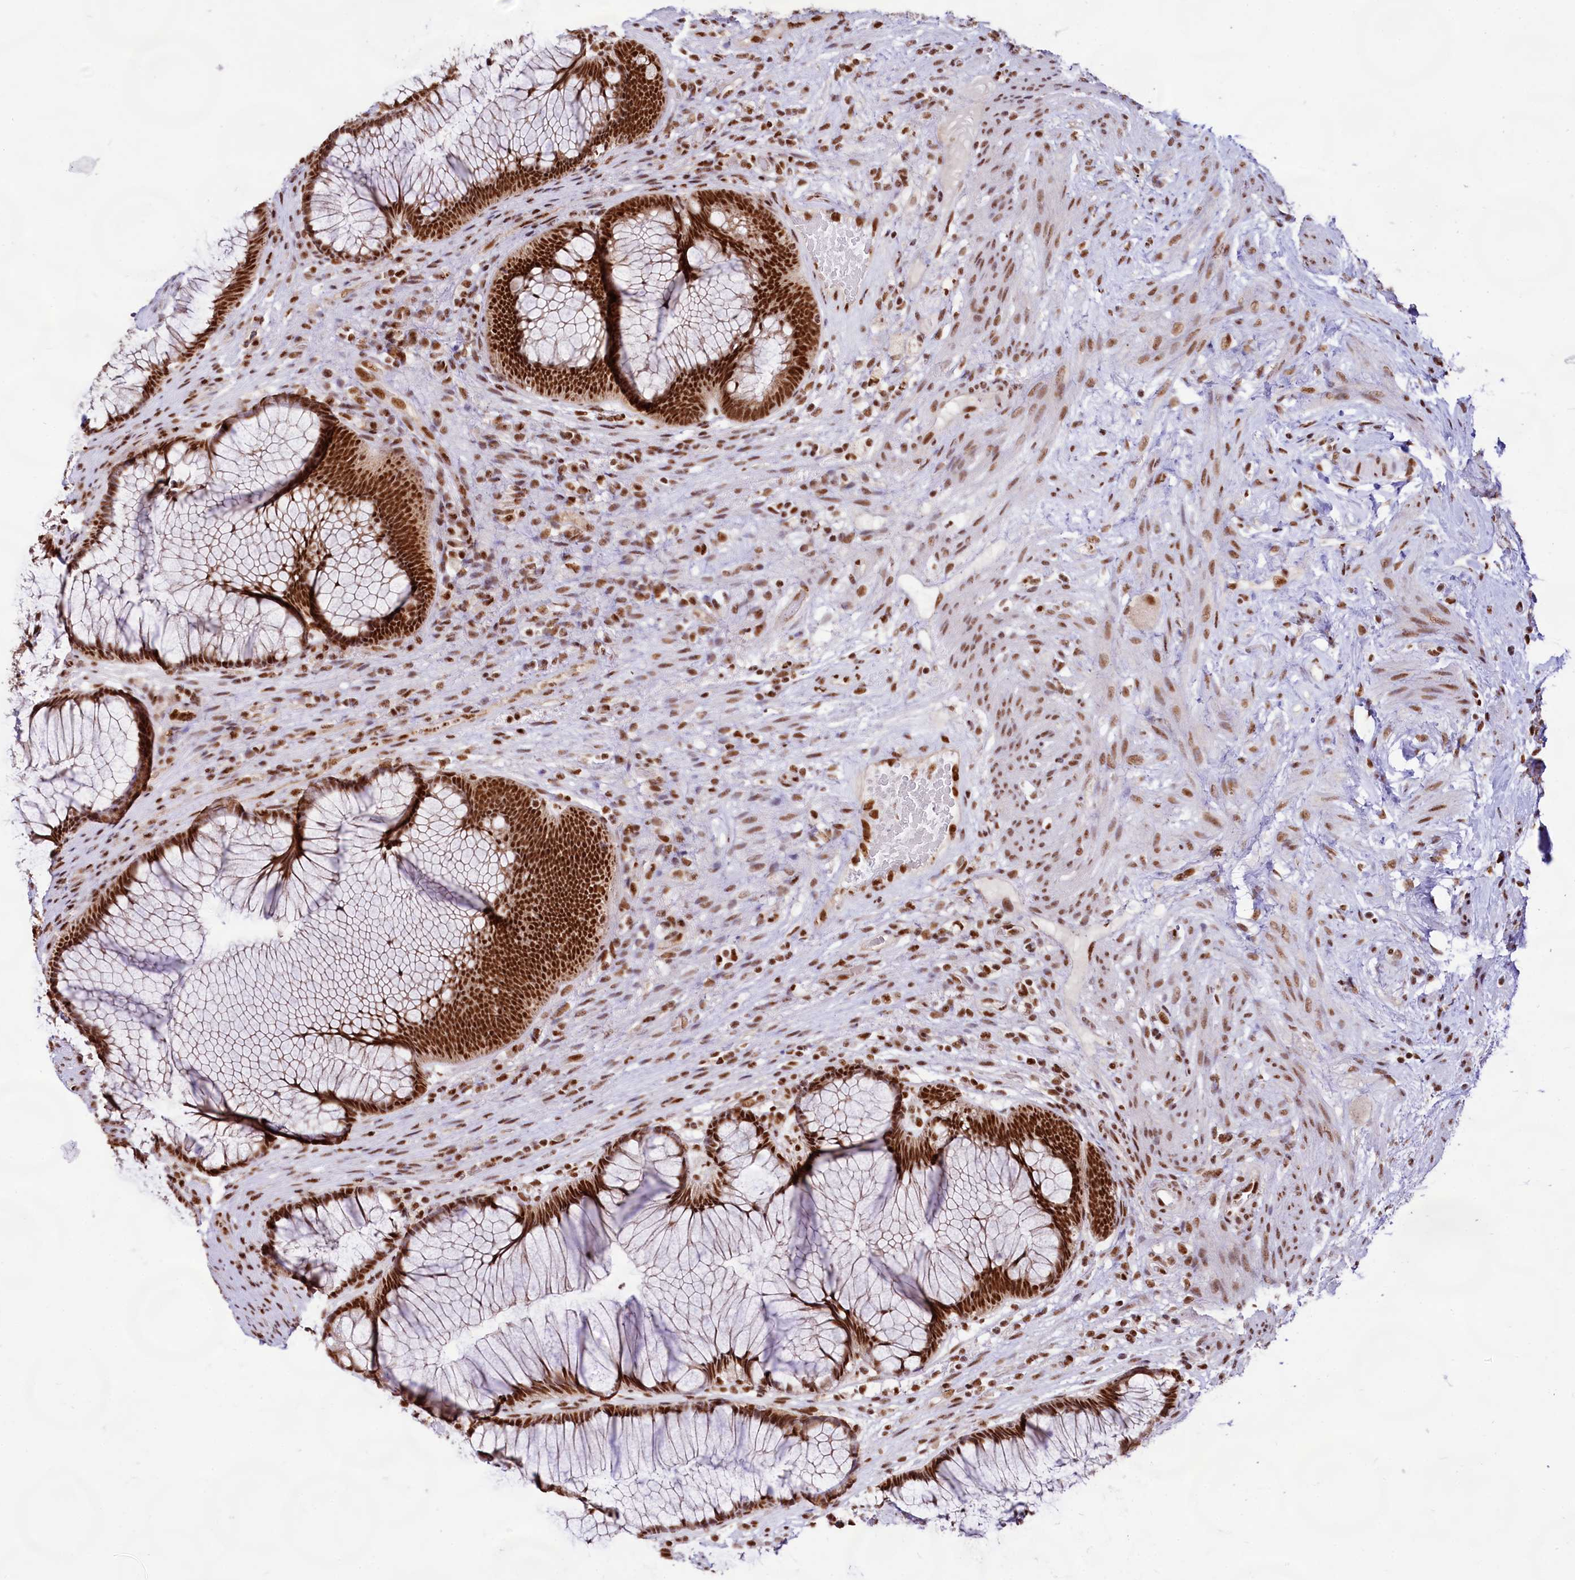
{"staining": {"intensity": "strong", "quantity": ">75%", "location": "nuclear"}, "tissue": "rectum", "cell_type": "Glandular cells", "image_type": "normal", "snomed": [{"axis": "morphology", "description": "Normal tissue, NOS"}, {"axis": "topography", "description": "Rectum"}], "caption": "Glandular cells display high levels of strong nuclear staining in about >75% of cells in normal rectum.", "gene": "HIRA", "patient": {"sex": "male", "age": 51}}